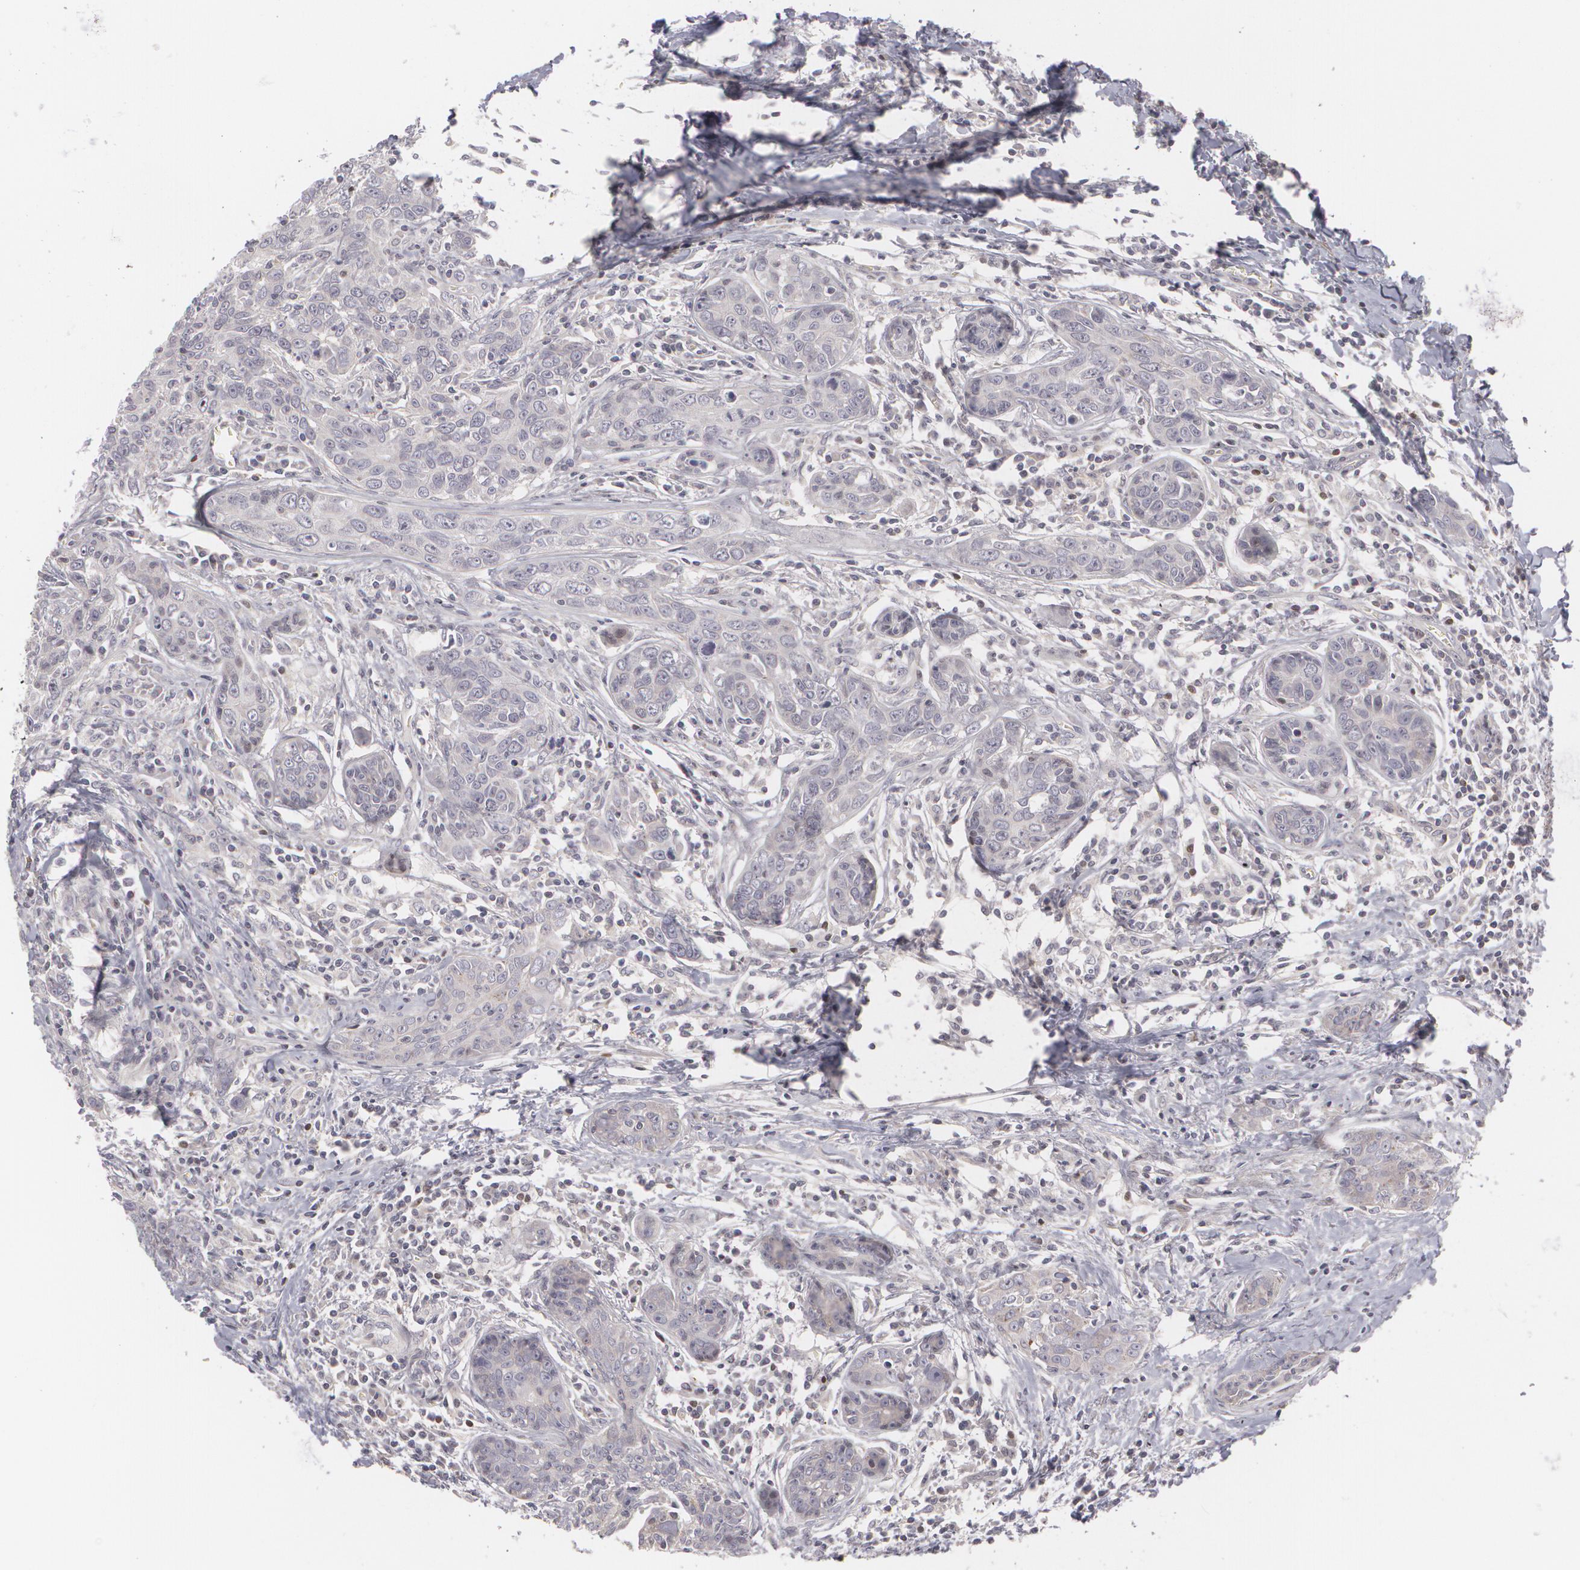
{"staining": {"intensity": "negative", "quantity": "none", "location": "none"}, "tissue": "breast cancer", "cell_type": "Tumor cells", "image_type": "cancer", "snomed": [{"axis": "morphology", "description": "Duct carcinoma"}, {"axis": "topography", "description": "Breast"}], "caption": "The immunohistochemistry (IHC) photomicrograph has no significant positivity in tumor cells of breast cancer tissue.", "gene": "ZBTB16", "patient": {"sex": "female", "age": 50}}